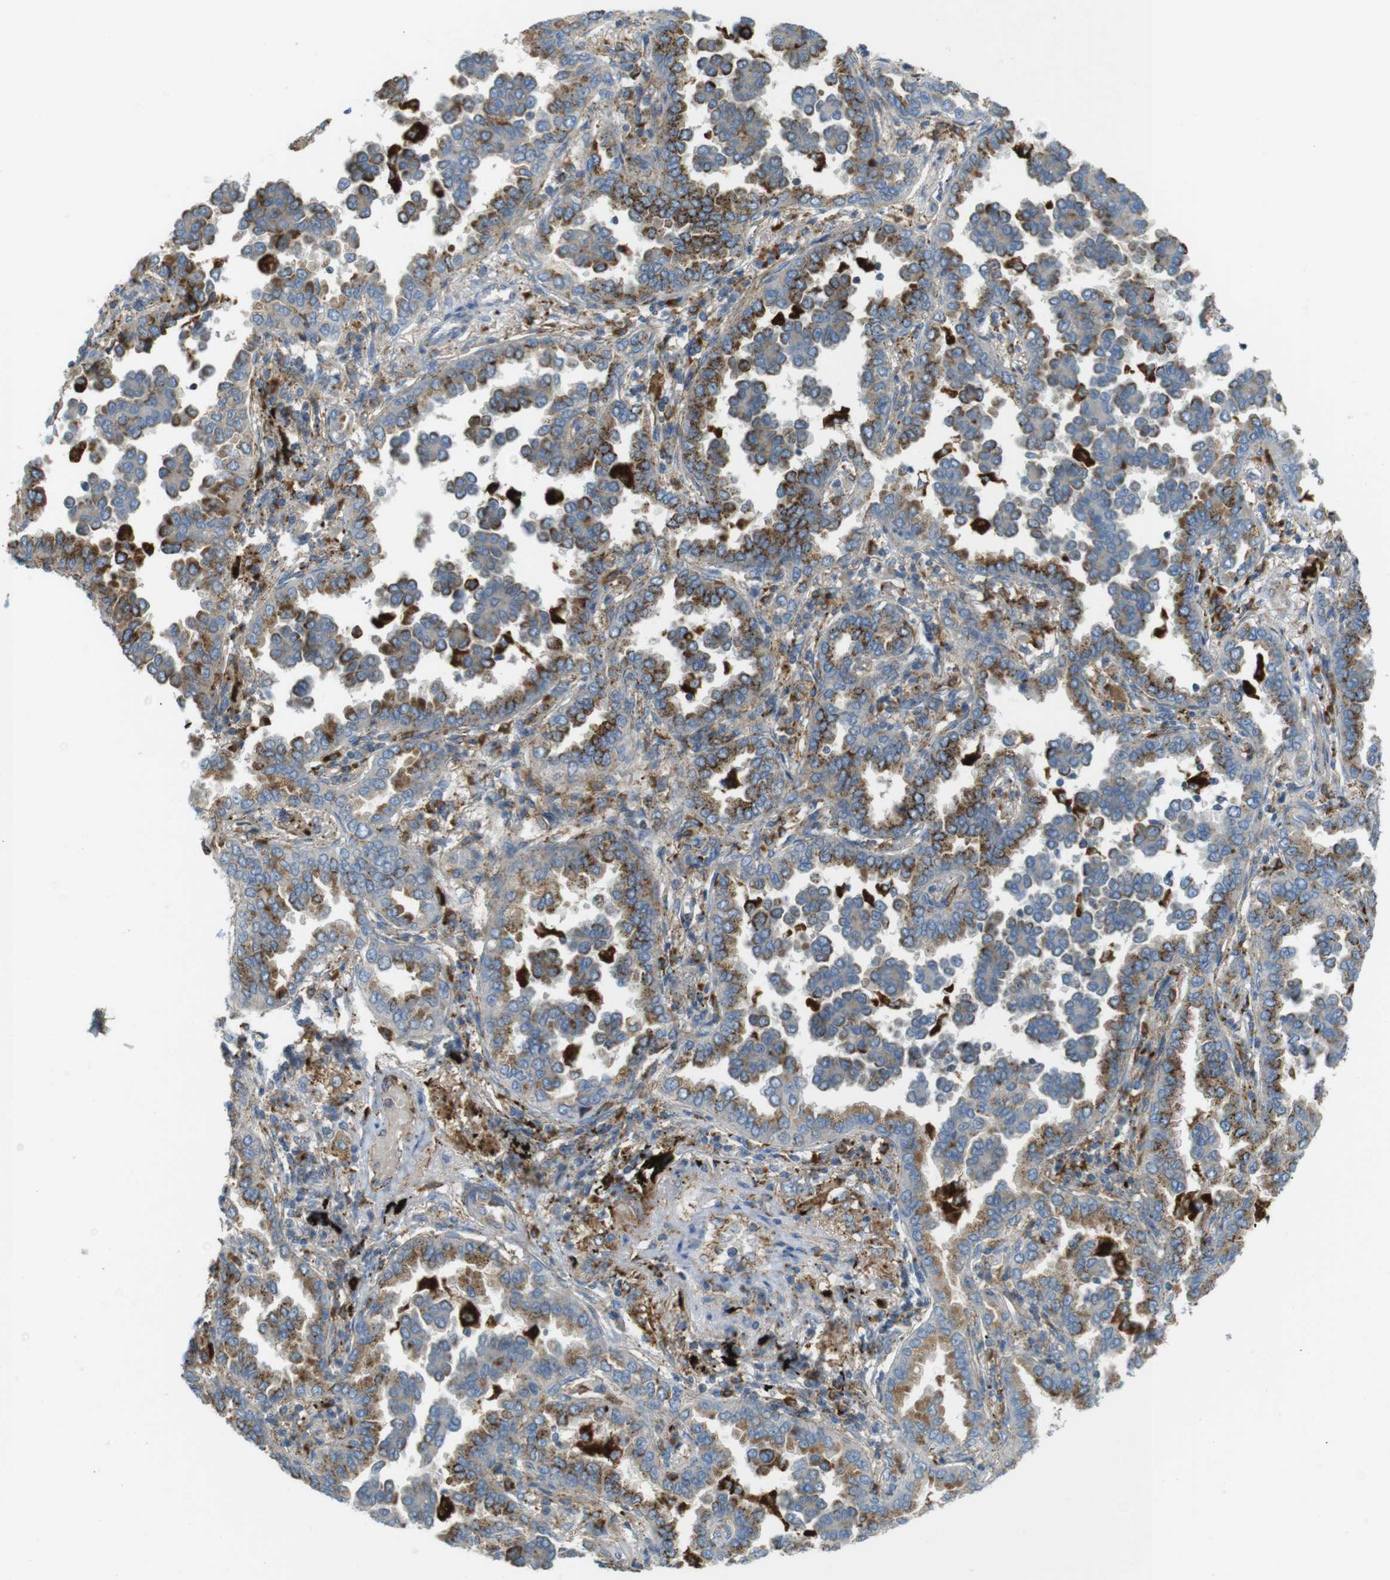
{"staining": {"intensity": "moderate", "quantity": ">75%", "location": "cytoplasmic/membranous"}, "tissue": "lung cancer", "cell_type": "Tumor cells", "image_type": "cancer", "snomed": [{"axis": "morphology", "description": "Normal tissue, NOS"}, {"axis": "morphology", "description": "Adenocarcinoma, NOS"}, {"axis": "topography", "description": "Lung"}], "caption": "Moderate cytoplasmic/membranous positivity is appreciated in about >75% of tumor cells in lung adenocarcinoma.", "gene": "LAMP1", "patient": {"sex": "male", "age": 59}}